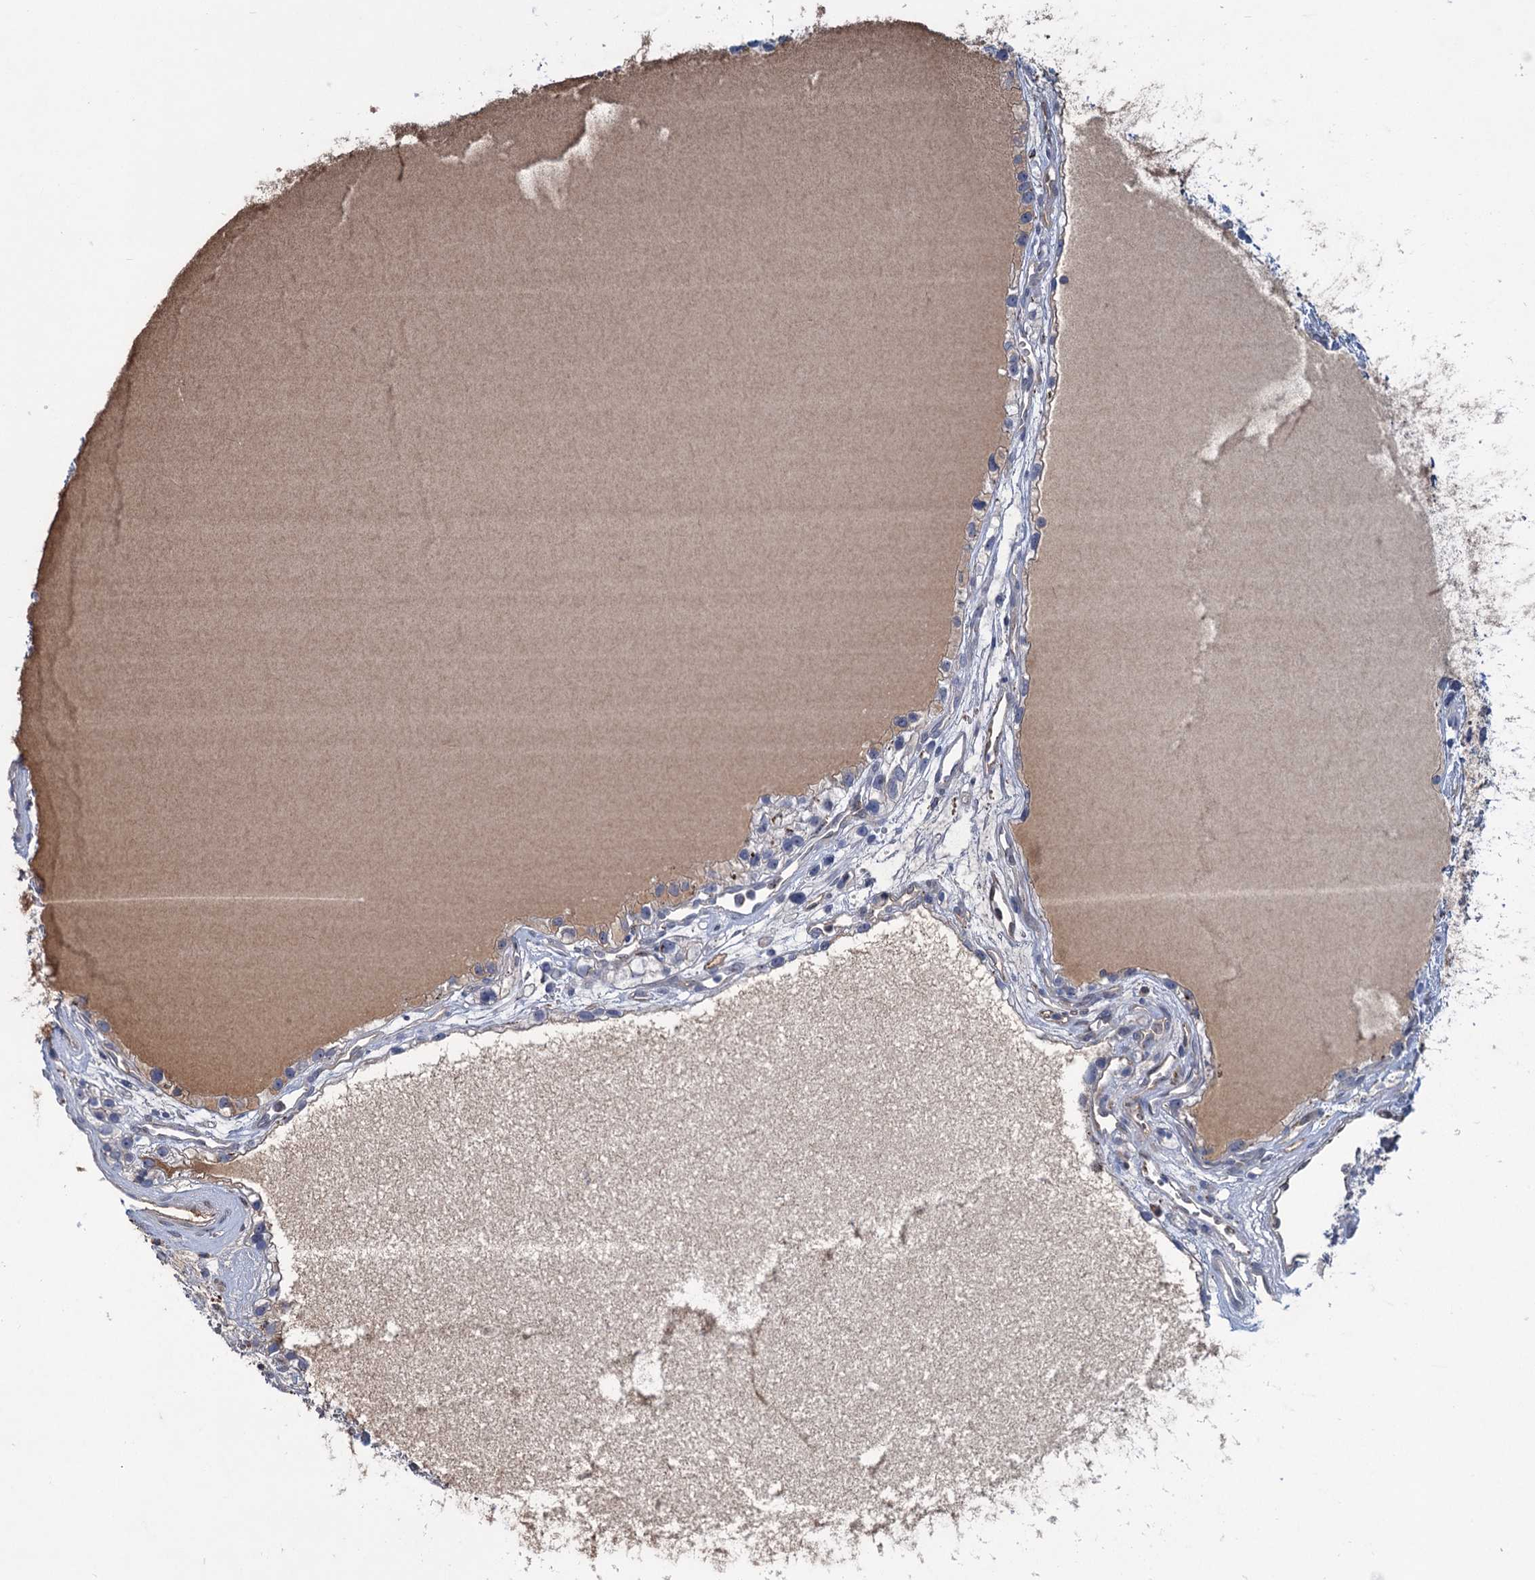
{"staining": {"intensity": "weak", "quantity": "<25%", "location": "cytoplasmic/membranous"}, "tissue": "renal cancer", "cell_type": "Tumor cells", "image_type": "cancer", "snomed": [{"axis": "morphology", "description": "Adenocarcinoma, NOS"}, {"axis": "topography", "description": "Kidney"}], "caption": "IHC histopathology image of neoplastic tissue: human renal cancer stained with DAB shows no significant protein expression in tumor cells.", "gene": "LPIN1", "patient": {"sex": "female", "age": 57}}